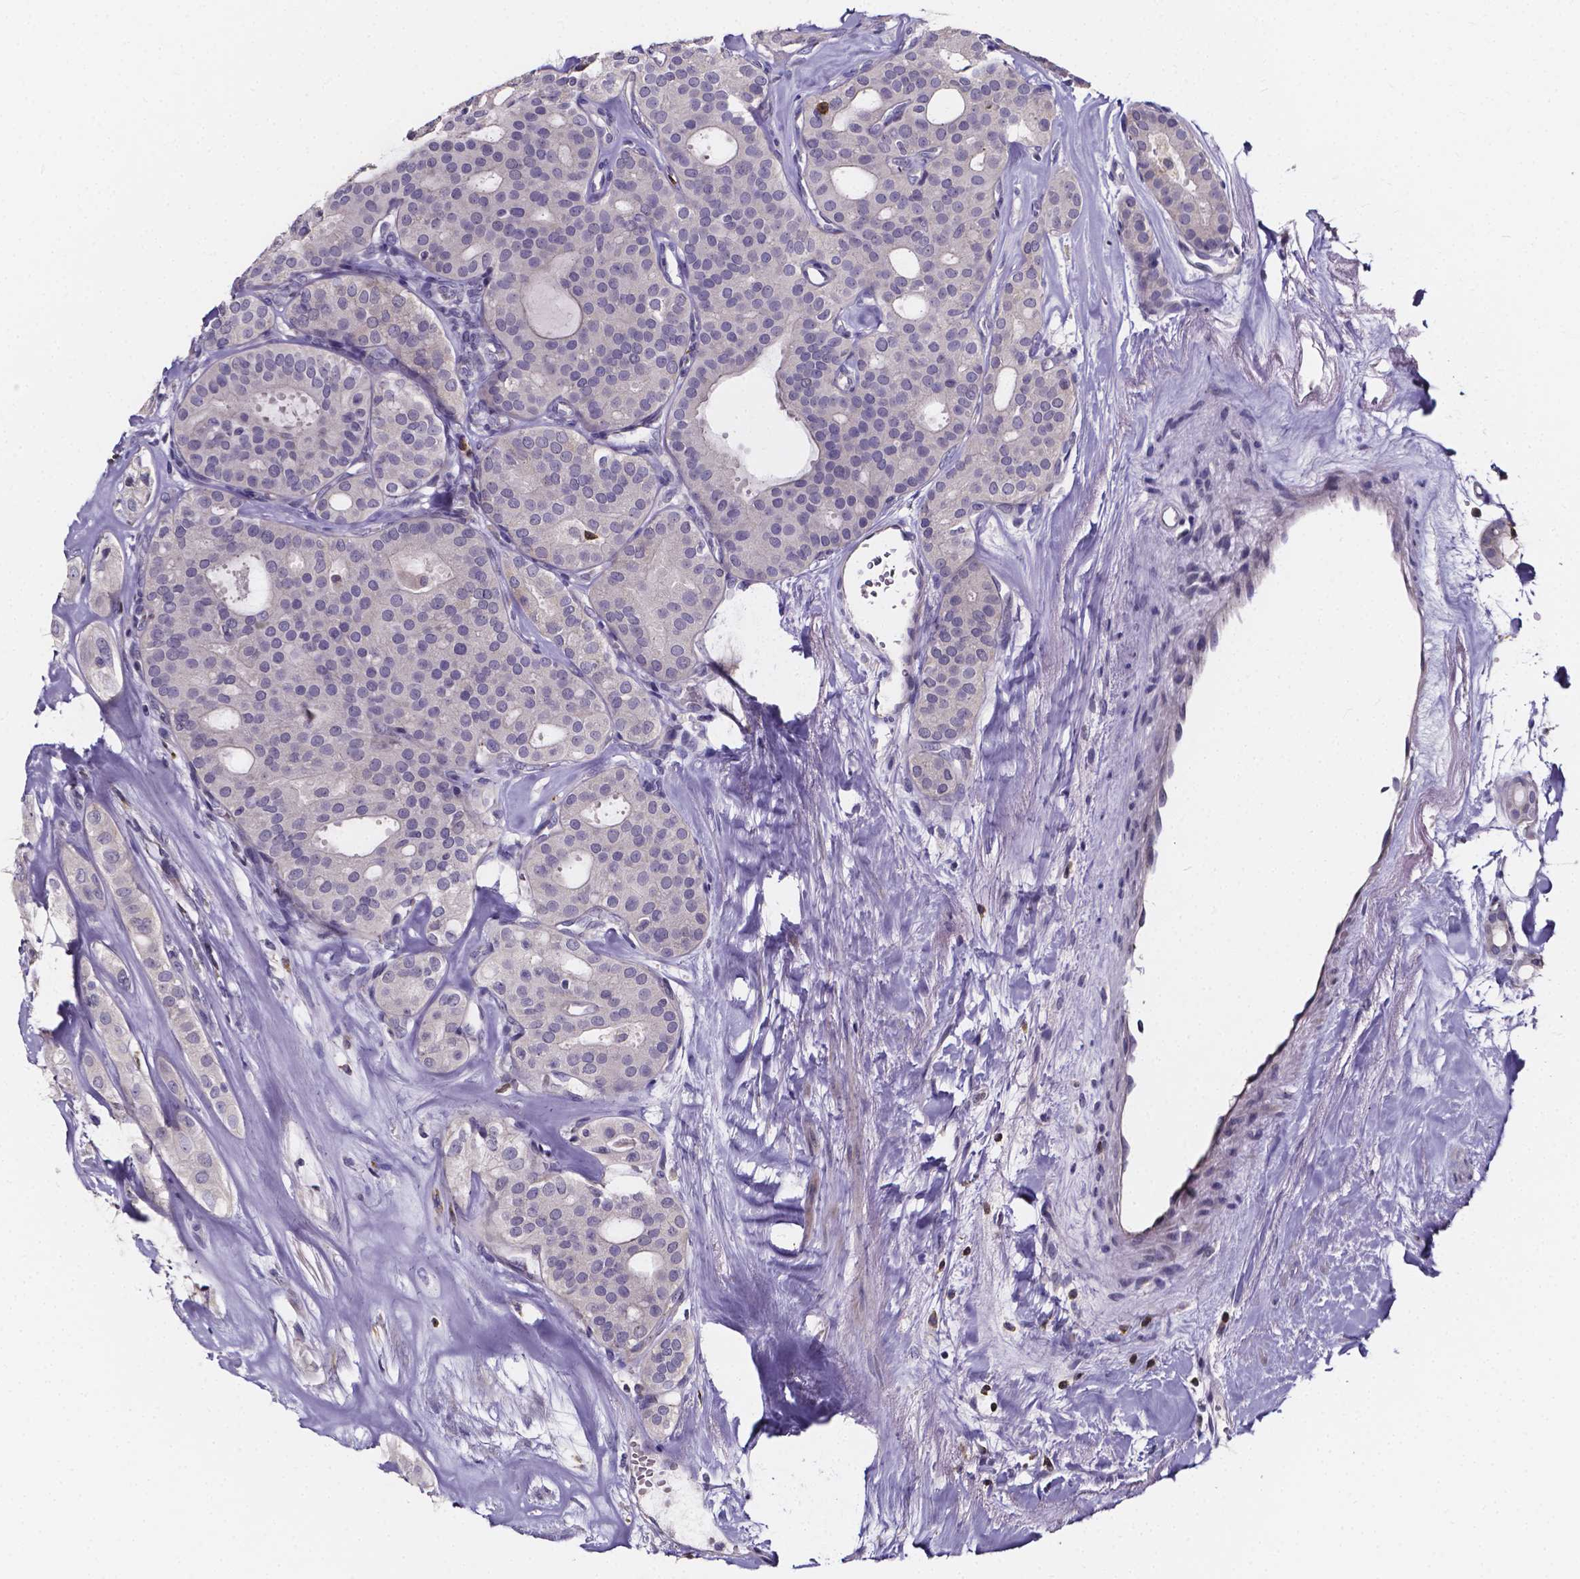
{"staining": {"intensity": "negative", "quantity": "none", "location": "none"}, "tissue": "thyroid cancer", "cell_type": "Tumor cells", "image_type": "cancer", "snomed": [{"axis": "morphology", "description": "Follicular adenoma carcinoma, NOS"}, {"axis": "topography", "description": "Thyroid gland"}], "caption": "DAB immunohistochemical staining of human follicular adenoma carcinoma (thyroid) reveals no significant positivity in tumor cells.", "gene": "THEMIS", "patient": {"sex": "male", "age": 75}}